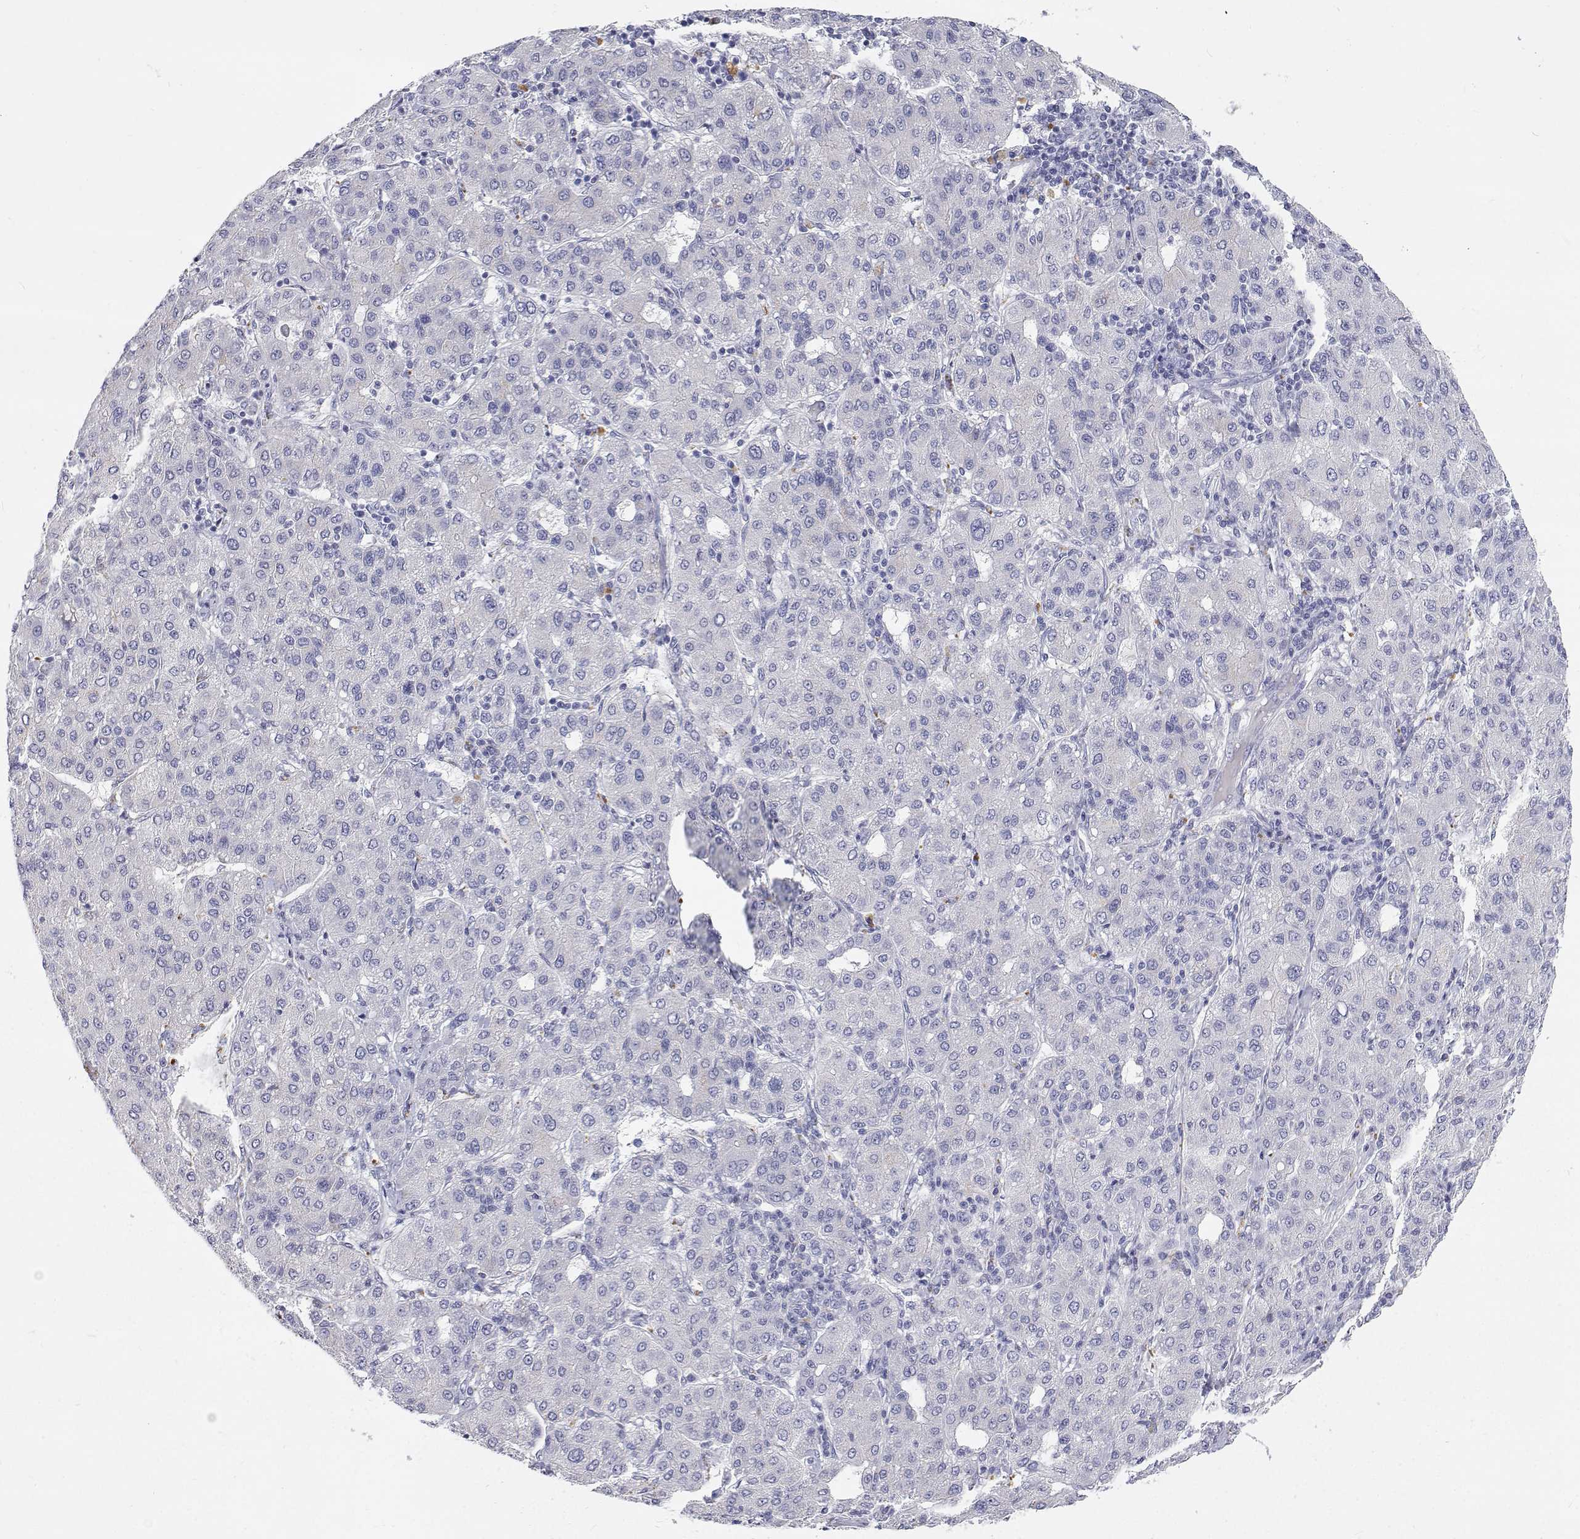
{"staining": {"intensity": "negative", "quantity": "none", "location": "none"}, "tissue": "liver cancer", "cell_type": "Tumor cells", "image_type": "cancer", "snomed": [{"axis": "morphology", "description": "Carcinoma, Hepatocellular, NOS"}, {"axis": "topography", "description": "Liver"}], "caption": "The image demonstrates no staining of tumor cells in liver cancer.", "gene": "NCR2", "patient": {"sex": "male", "age": 65}}